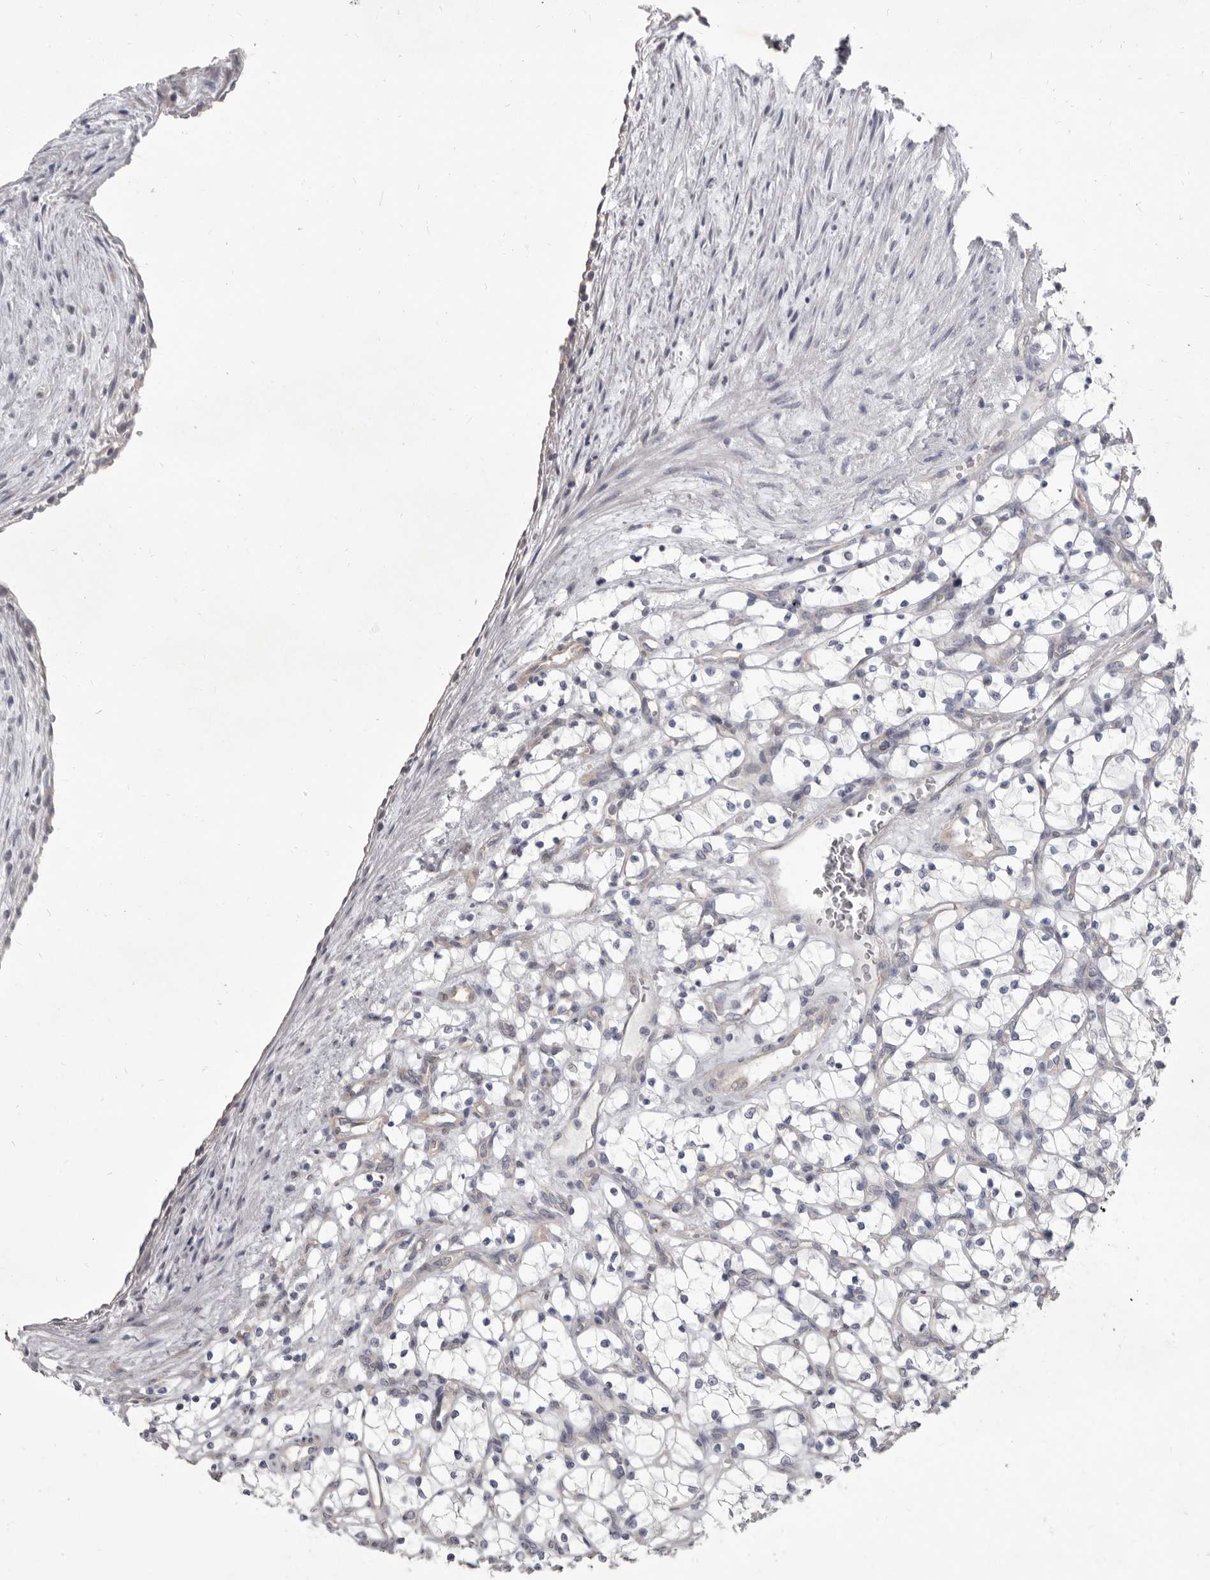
{"staining": {"intensity": "negative", "quantity": "none", "location": "none"}, "tissue": "renal cancer", "cell_type": "Tumor cells", "image_type": "cancer", "snomed": [{"axis": "morphology", "description": "Adenocarcinoma, NOS"}, {"axis": "topography", "description": "Kidney"}], "caption": "Tumor cells show no significant expression in renal cancer.", "gene": "GSK3B", "patient": {"sex": "female", "age": 69}}